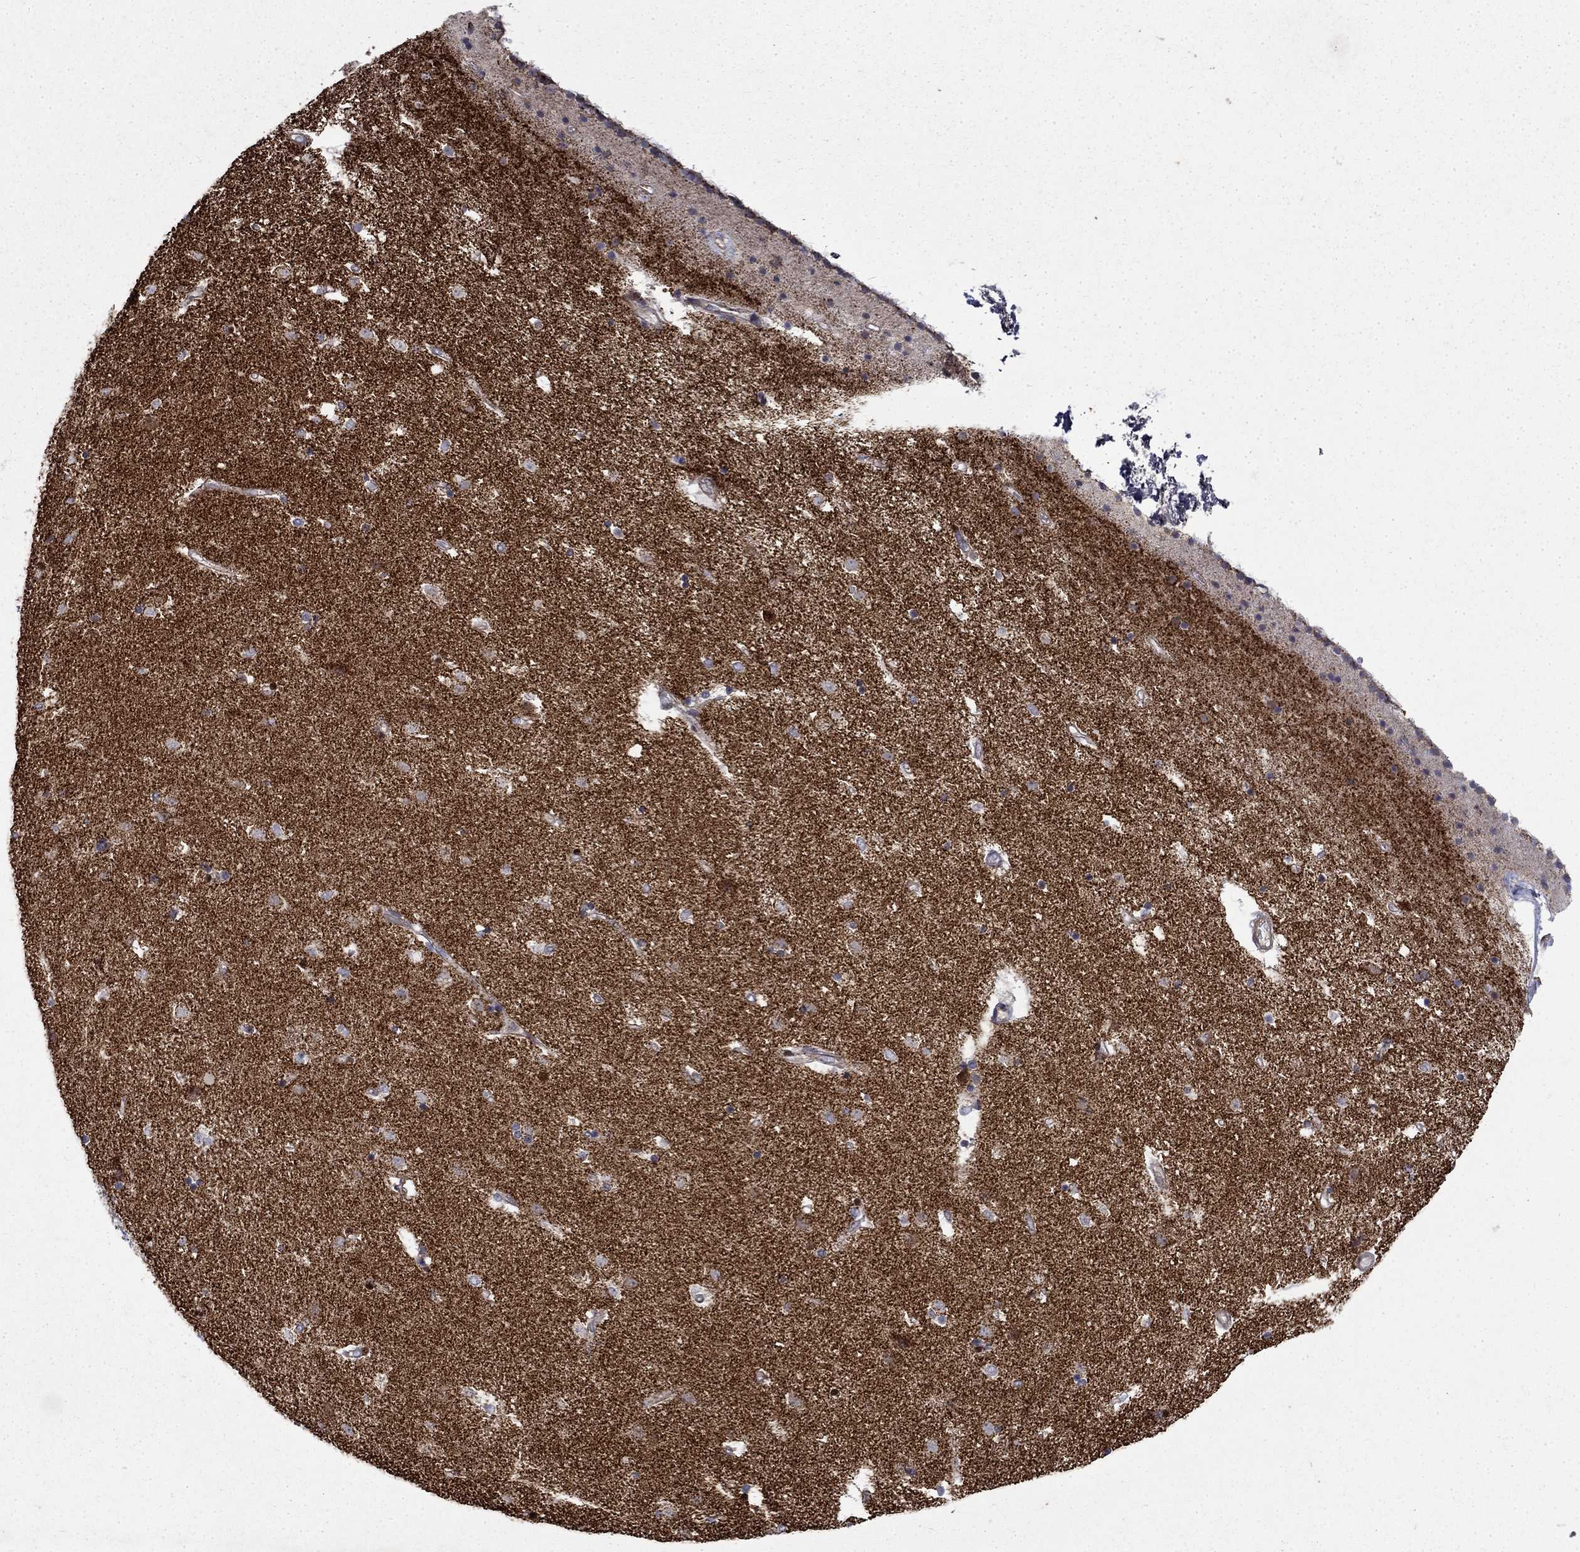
{"staining": {"intensity": "negative", "quantity": "none", "location": "none"}, "tissue": "caudate", "cell_type": "Glial cells", "image_type": "normal", "snomed": [{"axis": "morphology", "description": "Normal tissue, NOS"}, {"axis": "topography", "description": "Lateral ventricle wall"}], "caption": "Glial cells show no significant protein staining in benign caudate. (Brightfield microscopy of DAB (3,3'-diaminobenzidine) immunohistochemistry at high magnification).", "gene": "PCBP3", "patient": {"sex": "female", "age": 71}}